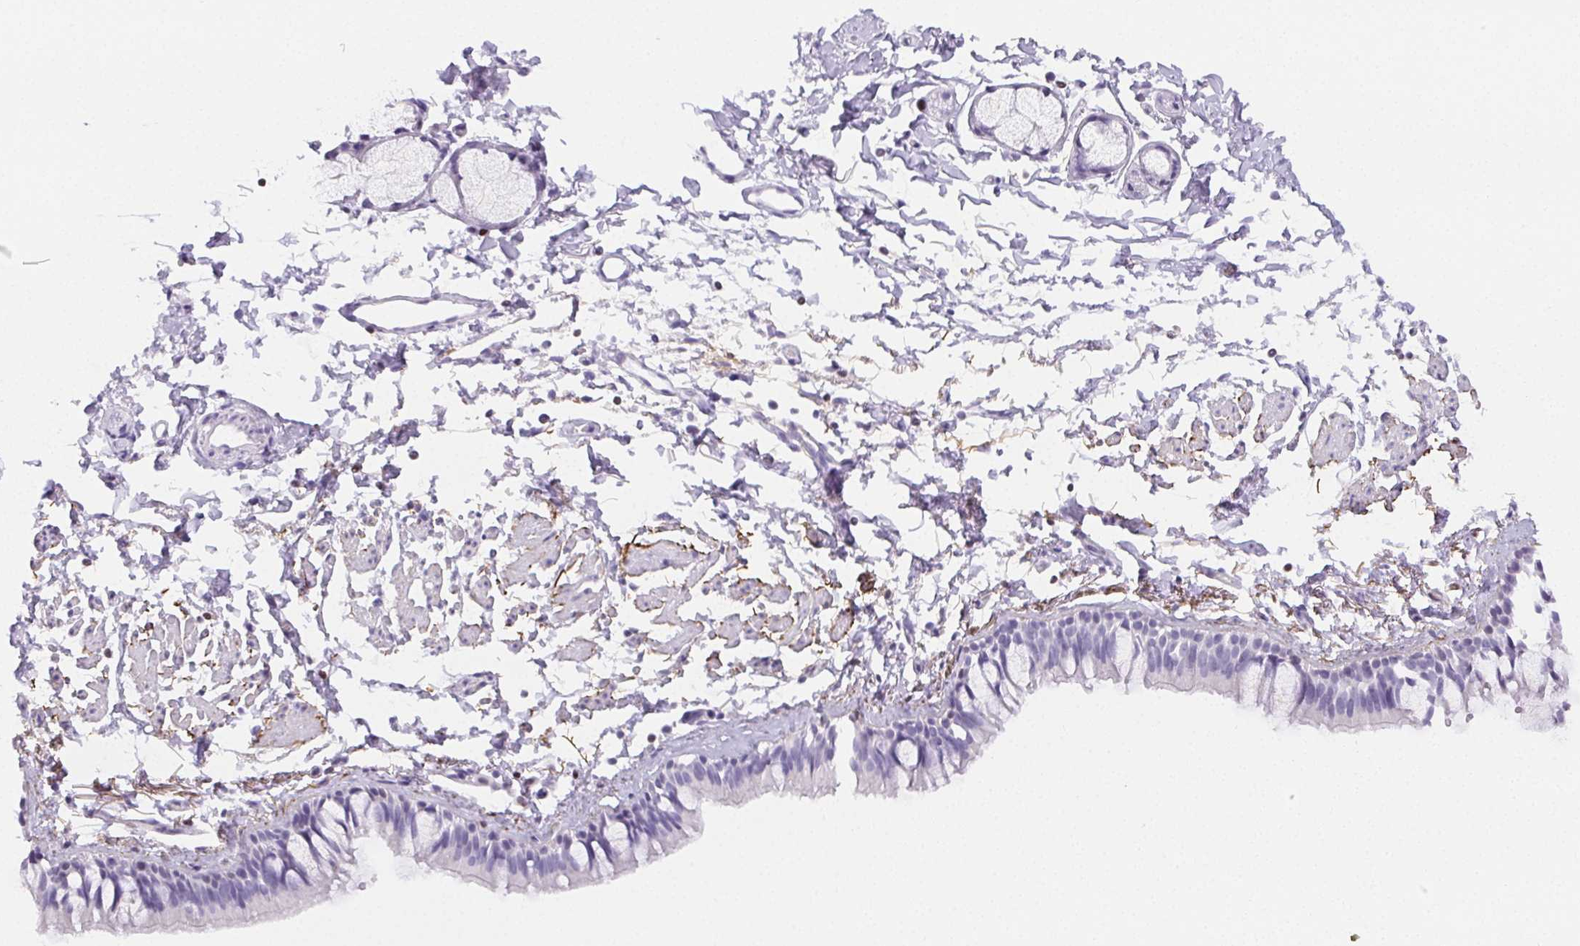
{"staining": {"intensity": "negative", "quantity": "none", "location": "none"}, "tissue": "bronchus", "cell_type": "Respiratory epithelial cells", "image_type": "normal", "snomed": [{"axis": "morphology", "description": "Normal tissue, NOS"}, {"axis": "topography", "description": "Bronchus"}], "caption": "The IHC histopathology image has no significant positivity in respiratory epithelial cells of bronchus. (DAB (3,3'-diaminobenzidine) IHC visualized using brightfield microscopy, high magnification).", "gene": "BEND2", "patient": {"sex": "female", "age": 59}}